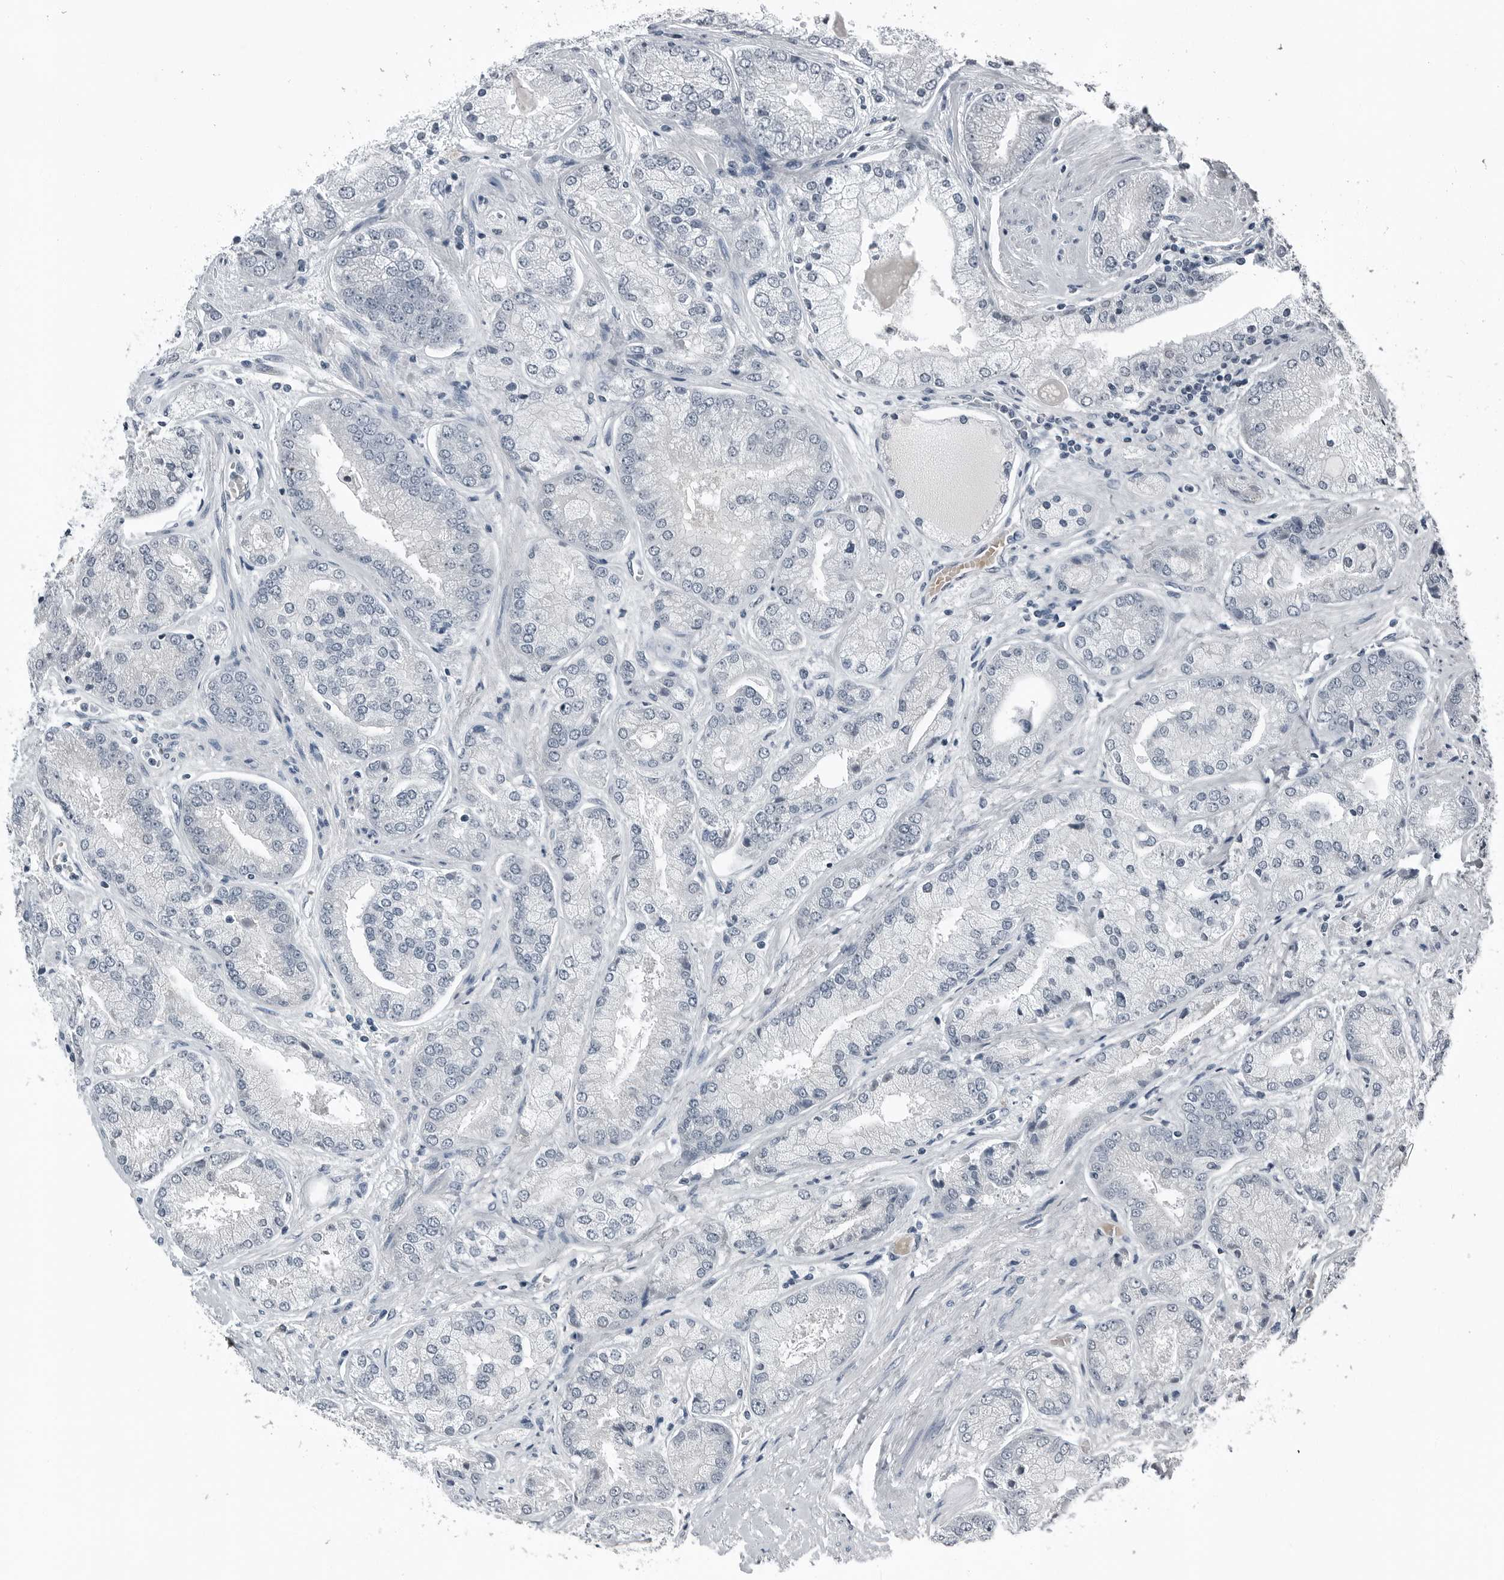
{"staining": {"intensity": "negative", "quantity": "none", "location": "none"}, "tissue": "prostate cancer", "cell_type": "Tumor cells", "image_type": "cancer", "snomed": [{"axis": "morphology", "description": "Adenocarcinoma, High grade"}, {"axis": "topography", "description": "Prostate"}], "caption": "High power microscopy image of an immunohistochemistry (IHC) image of prostate cancer (adenocarcinoma (high-grade)), revealing no significant staining in tumor cells.", "gene": "SPINK1", "patient": {"sex": "male", "age": 58}}